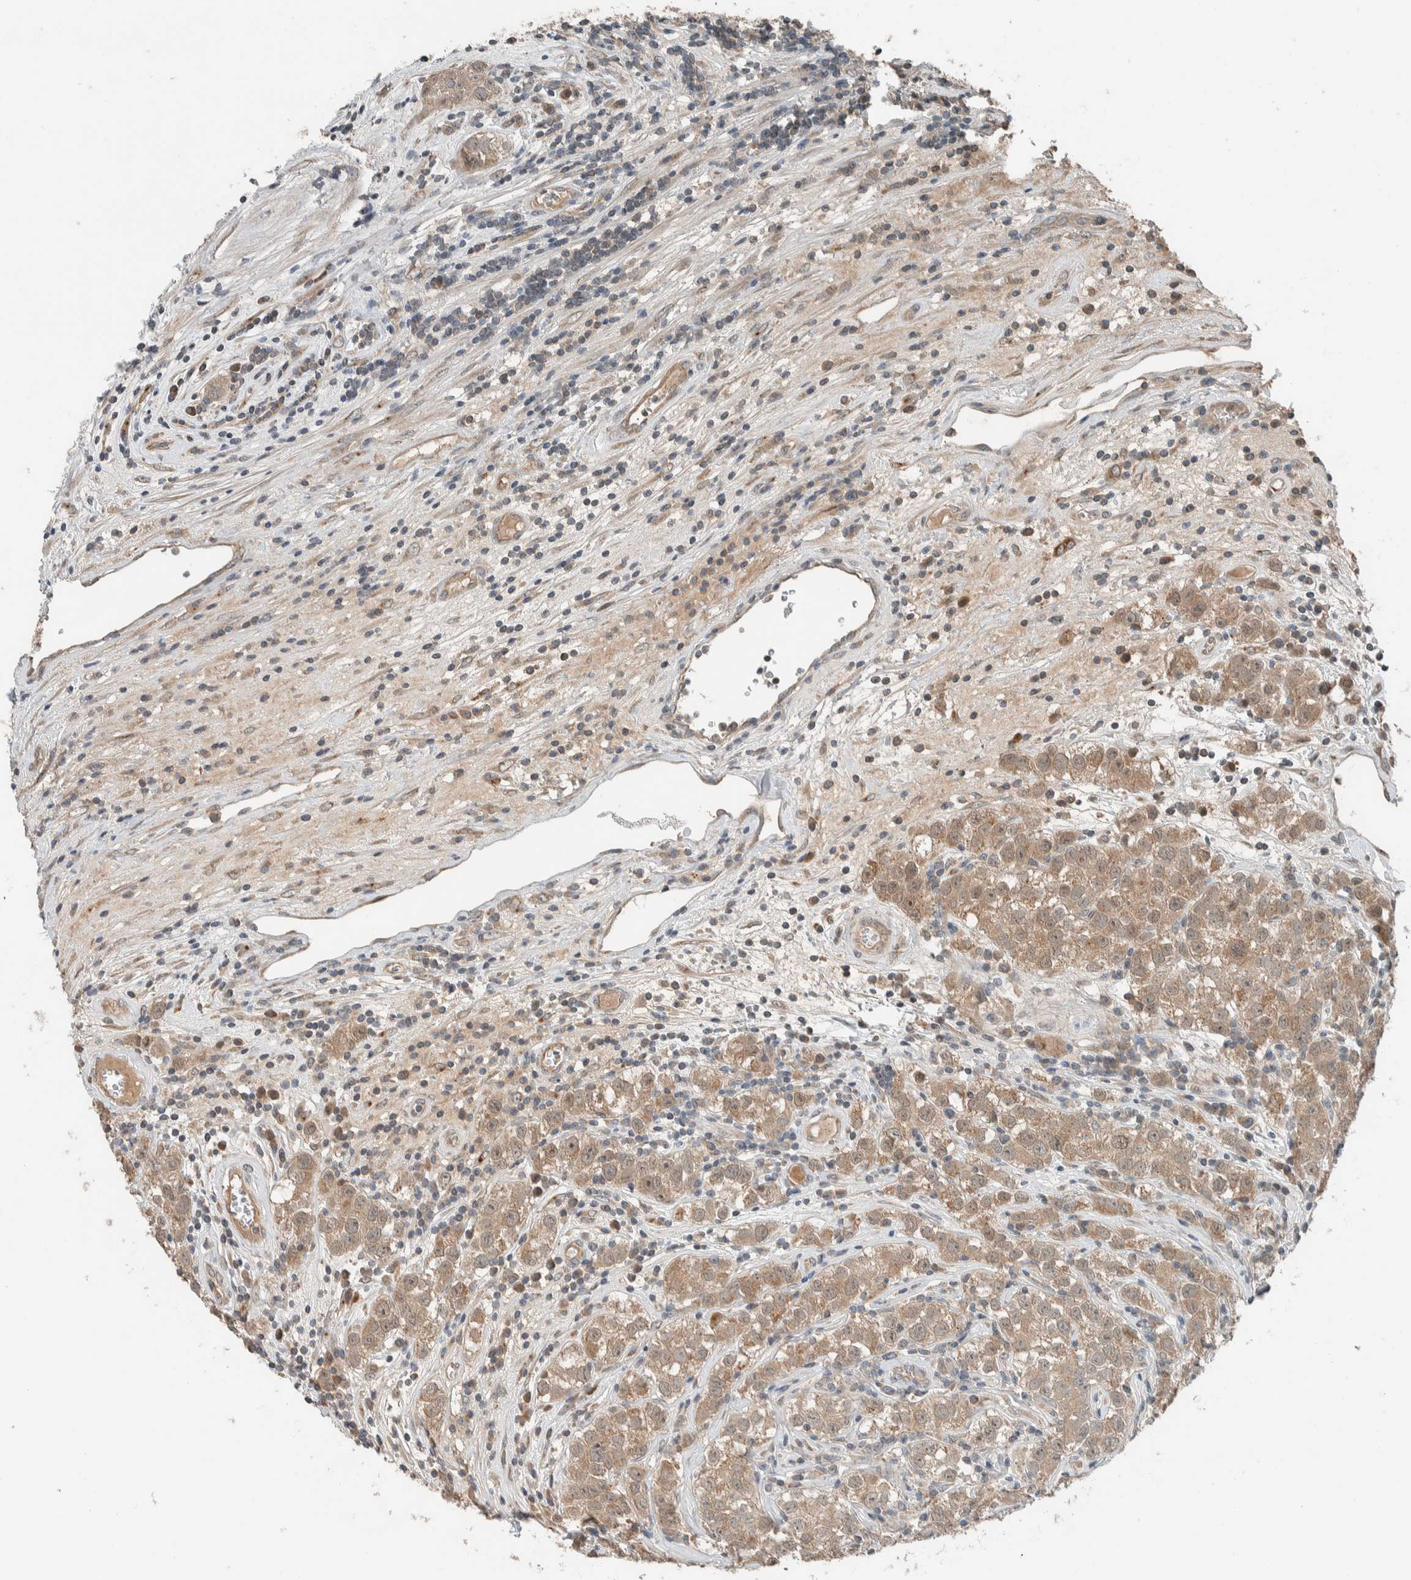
{"staining": {"intensity": "weak", "quantity": ">75%", "location": "cytoplasmic/membranous"}, "tissue": "testis cancer", "cell_type": "Tumor cells", "image_type": "cancer", "snomed": [{"axis": "morphology", "description": "Seminoma, NOS"}, {"axis": "morphology", "description": "Carcinoma, Embryonal, NOS"}, {"axis": "topography", "description": "Testis"}], "caption": "The image exhibits a brown stain indicating the presence of a protein in the cytoplasmic/membranous of tumor cells in seminoma (testis).", "gene": "NBR1", "patient": {"sex": "male", "age": 43}}